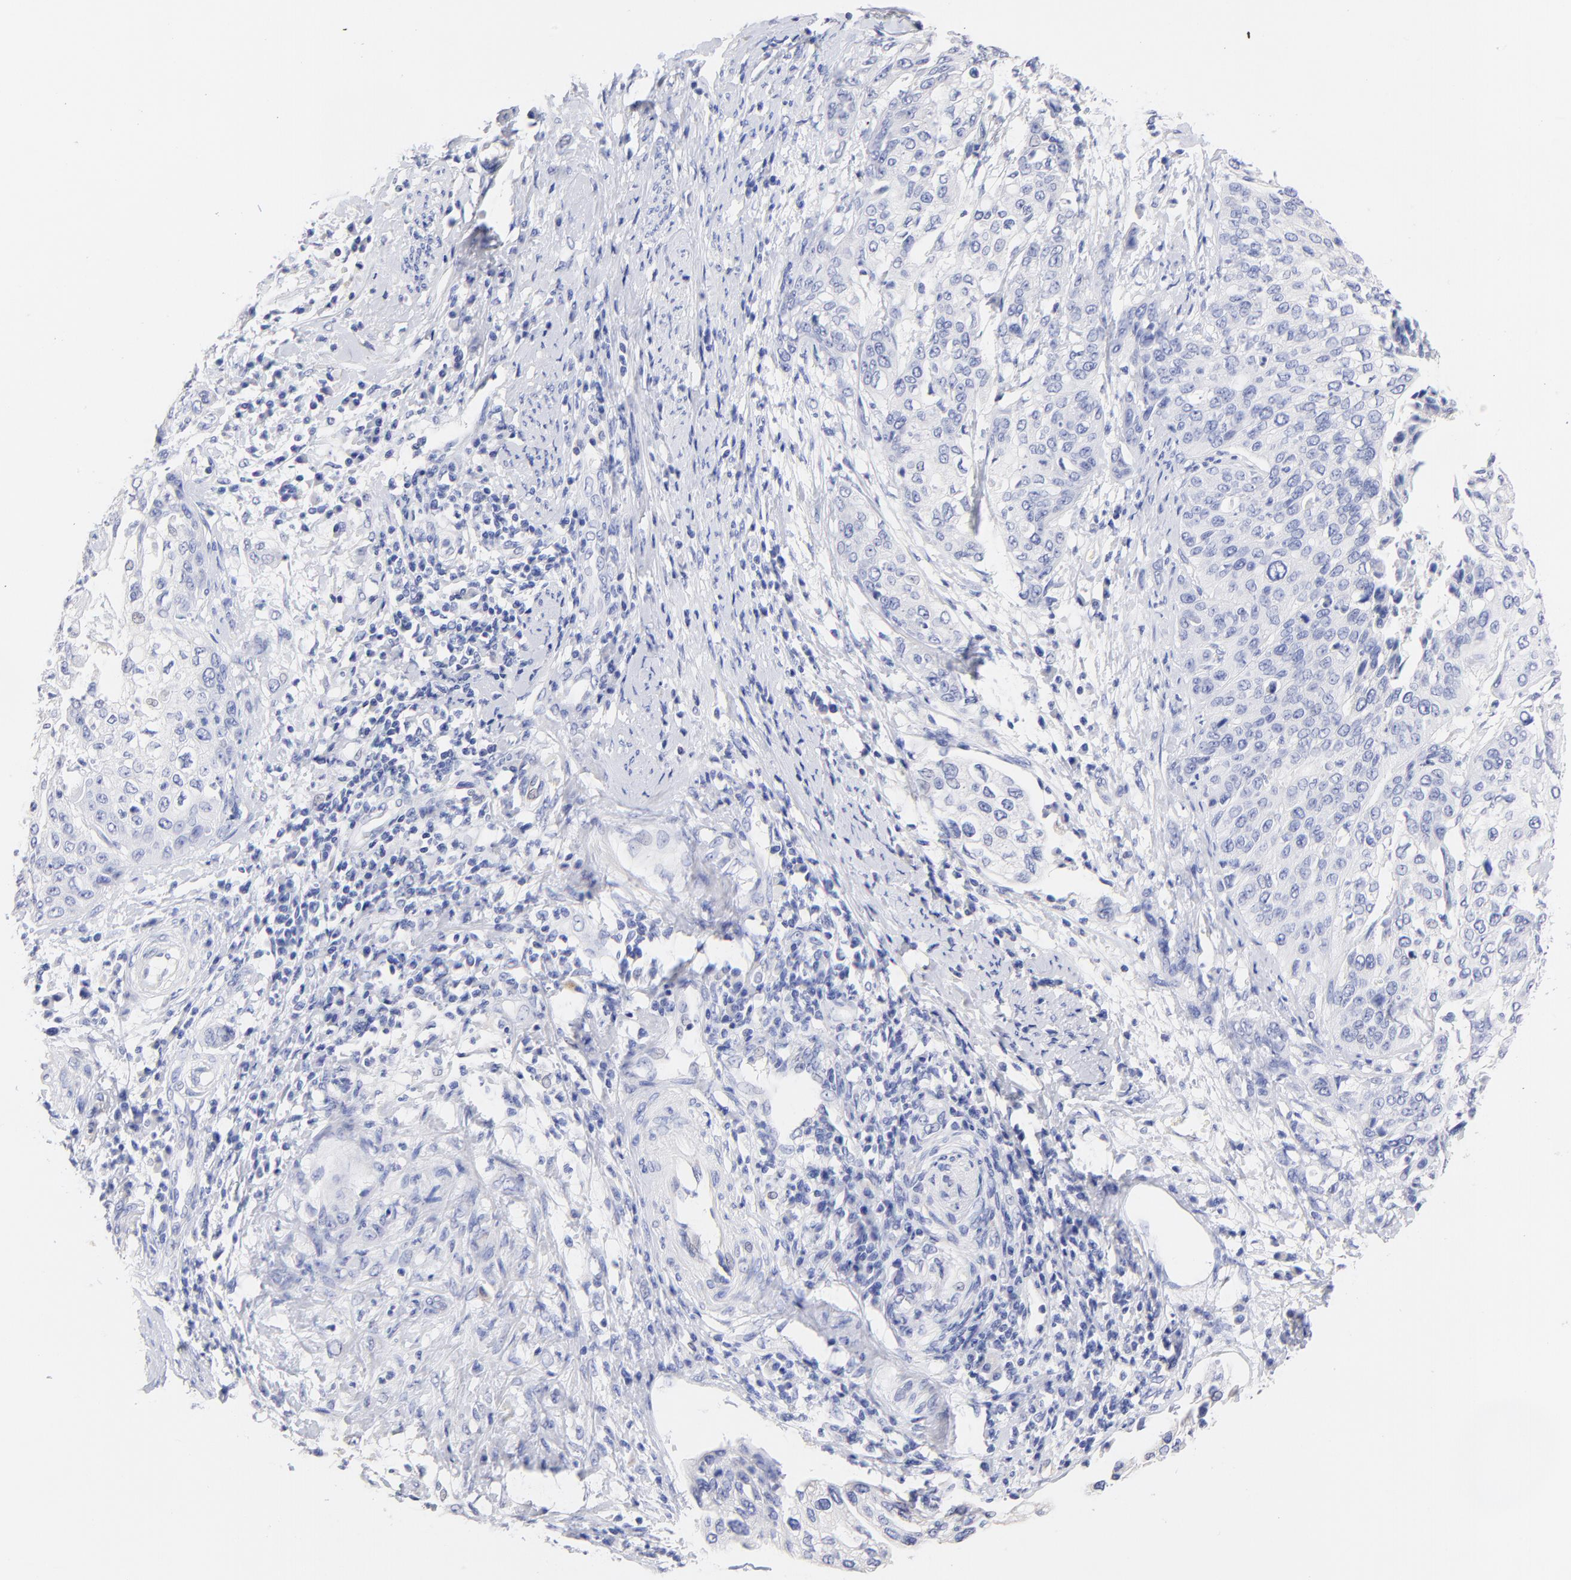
{"staining": {"intensity": "negative", "quantity": "none", "location": "none"}, "tissue": "cervical cancer", "cell_type": "Tumor cells", "image_type": "cancer", "snomed": [{"axis": "morphology", "description": "Squamous cell carcinoma, NOS"}, {"axis": "topography", "description": "Cervix"}], "caption": "Tumor cells are negative for protein expression in human cervical cancer (squamous cell carcinoma).", "gene": "CFAP57", "patient": {"sex": "female", "age": 41}}